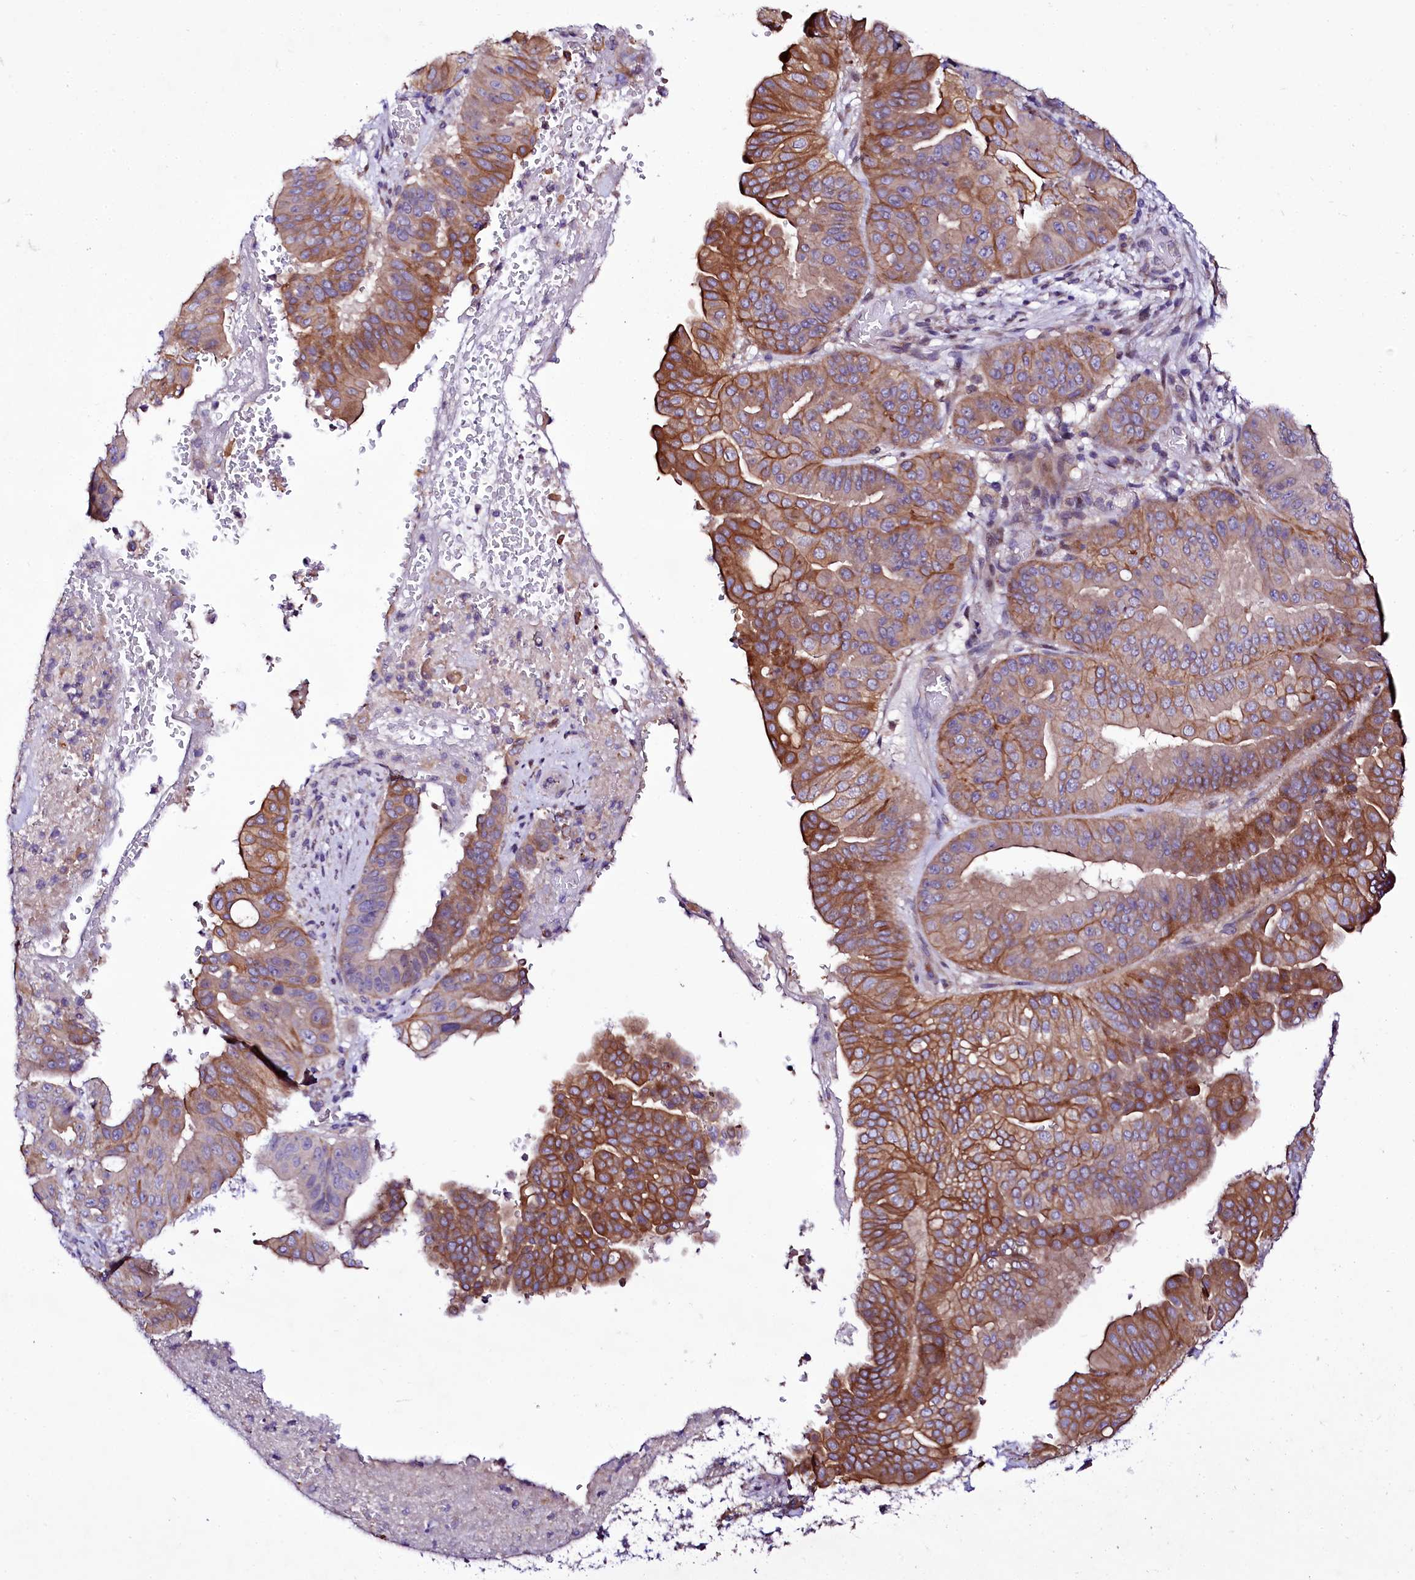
{"staining": {"intensity": "moderate", "quantity": "25%-75%", "location": "cytoplasmic/membranous"}, "tissue": "pancreatic cancer", "cell_type": "Tumor cells", "image_type": "cancer", "snomed": [{"axis": "morphology", "description": "Adenocarcinoma, NOS"}, {"axis": "topography", "description": "Pancreas"}], "caption": "This is an image of IHC staining of adenocarcinoma (pancreatic), which shows moderate positivity in the cytoplasmic/membranous of tumor cells.", "gene": "ZC3H12C", "patient": {"sex": "female", "age": 77}}